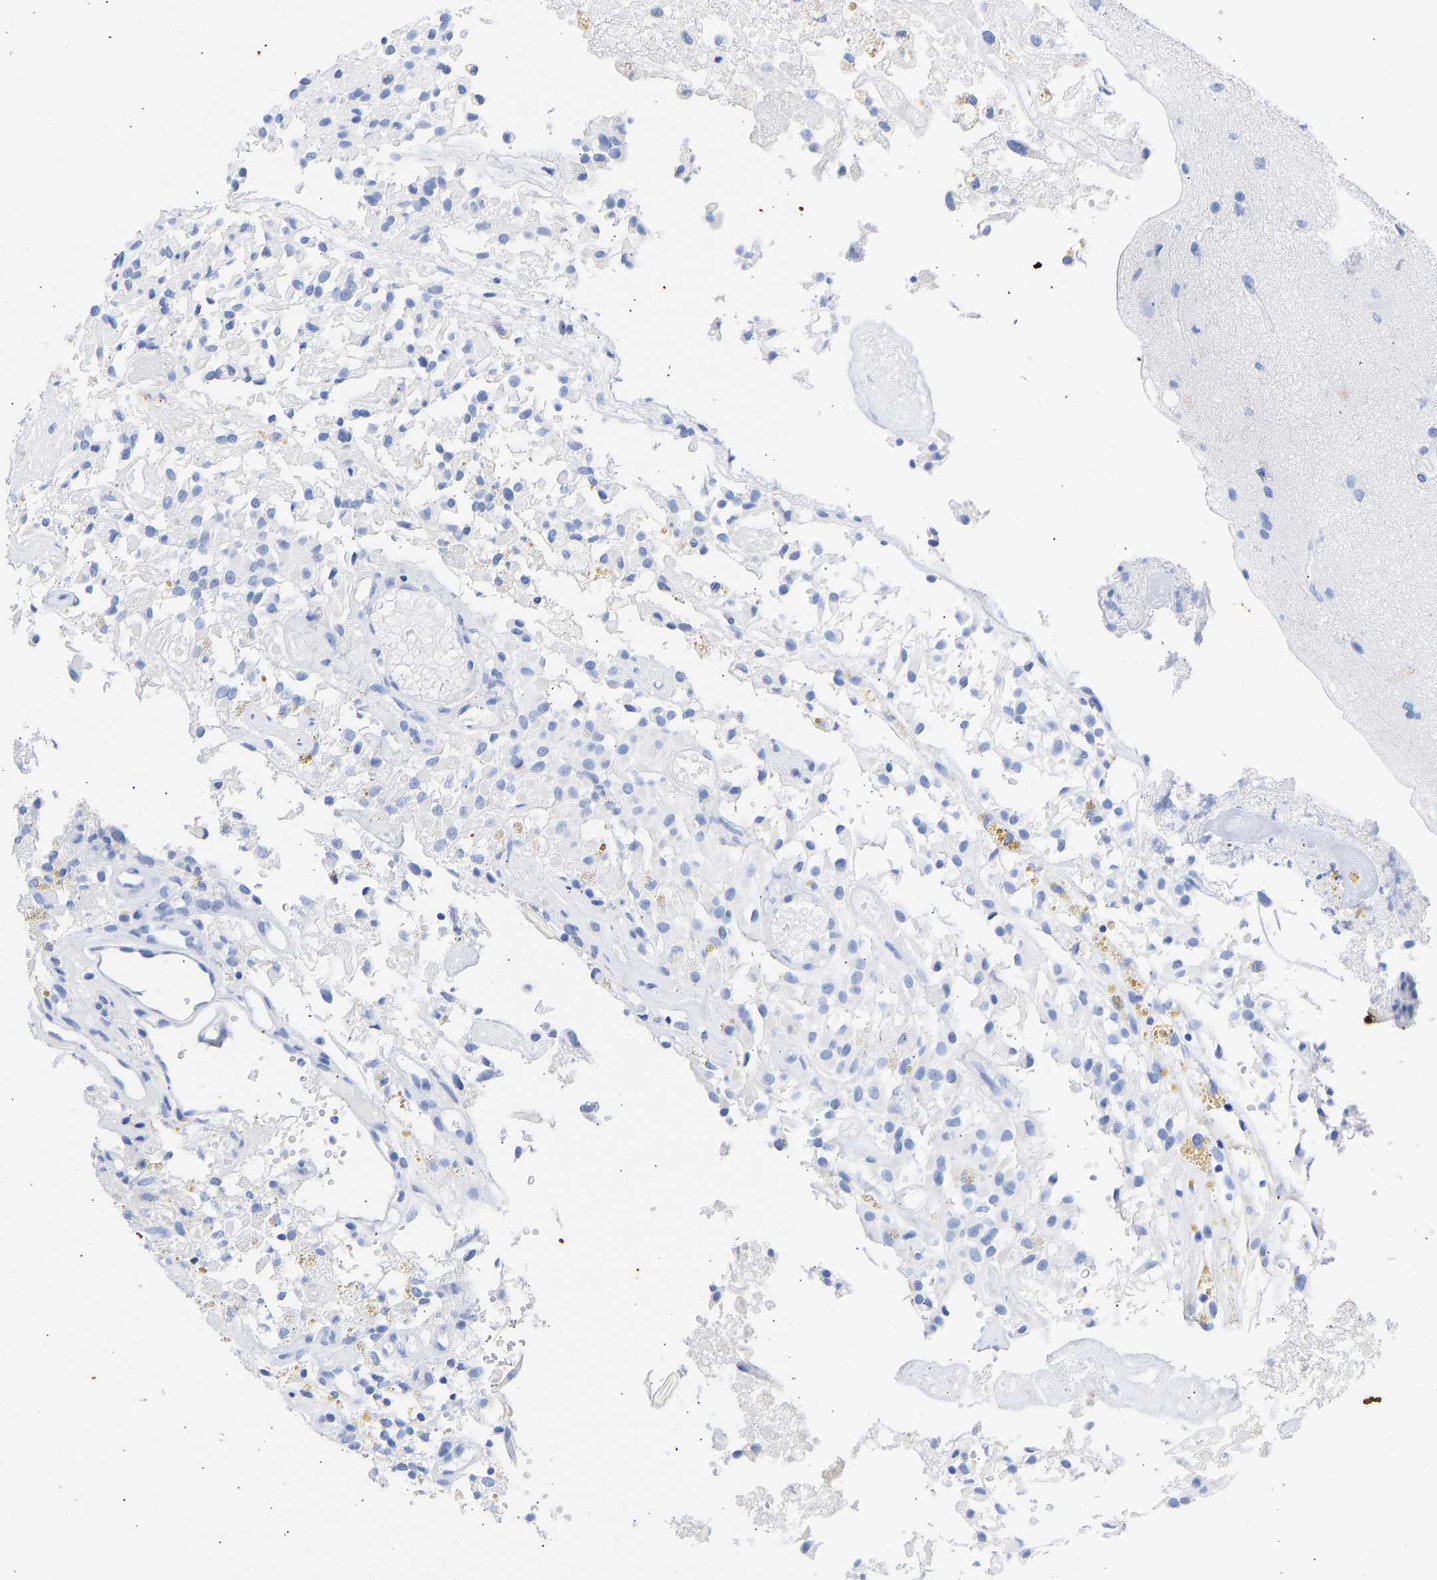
{"staining": {"intensity": "negative", "quantity": "none", "location": "none"}, "tissue": "glioma", "cell_type": "Tumor cells", "image_type": "cancer", "snomed": [{"axis": "morphology", "description": "Glioma, malignant, High grade"}, {"axis": "topography", "description": "Brain"}], "caption": "This is a photomicrograph of immunohistochemistry (IHC) staining of glioma, which shows no staining in tumor cells.", "gene": "KRT1", "patient": {"sex": "female", "age": 59}}